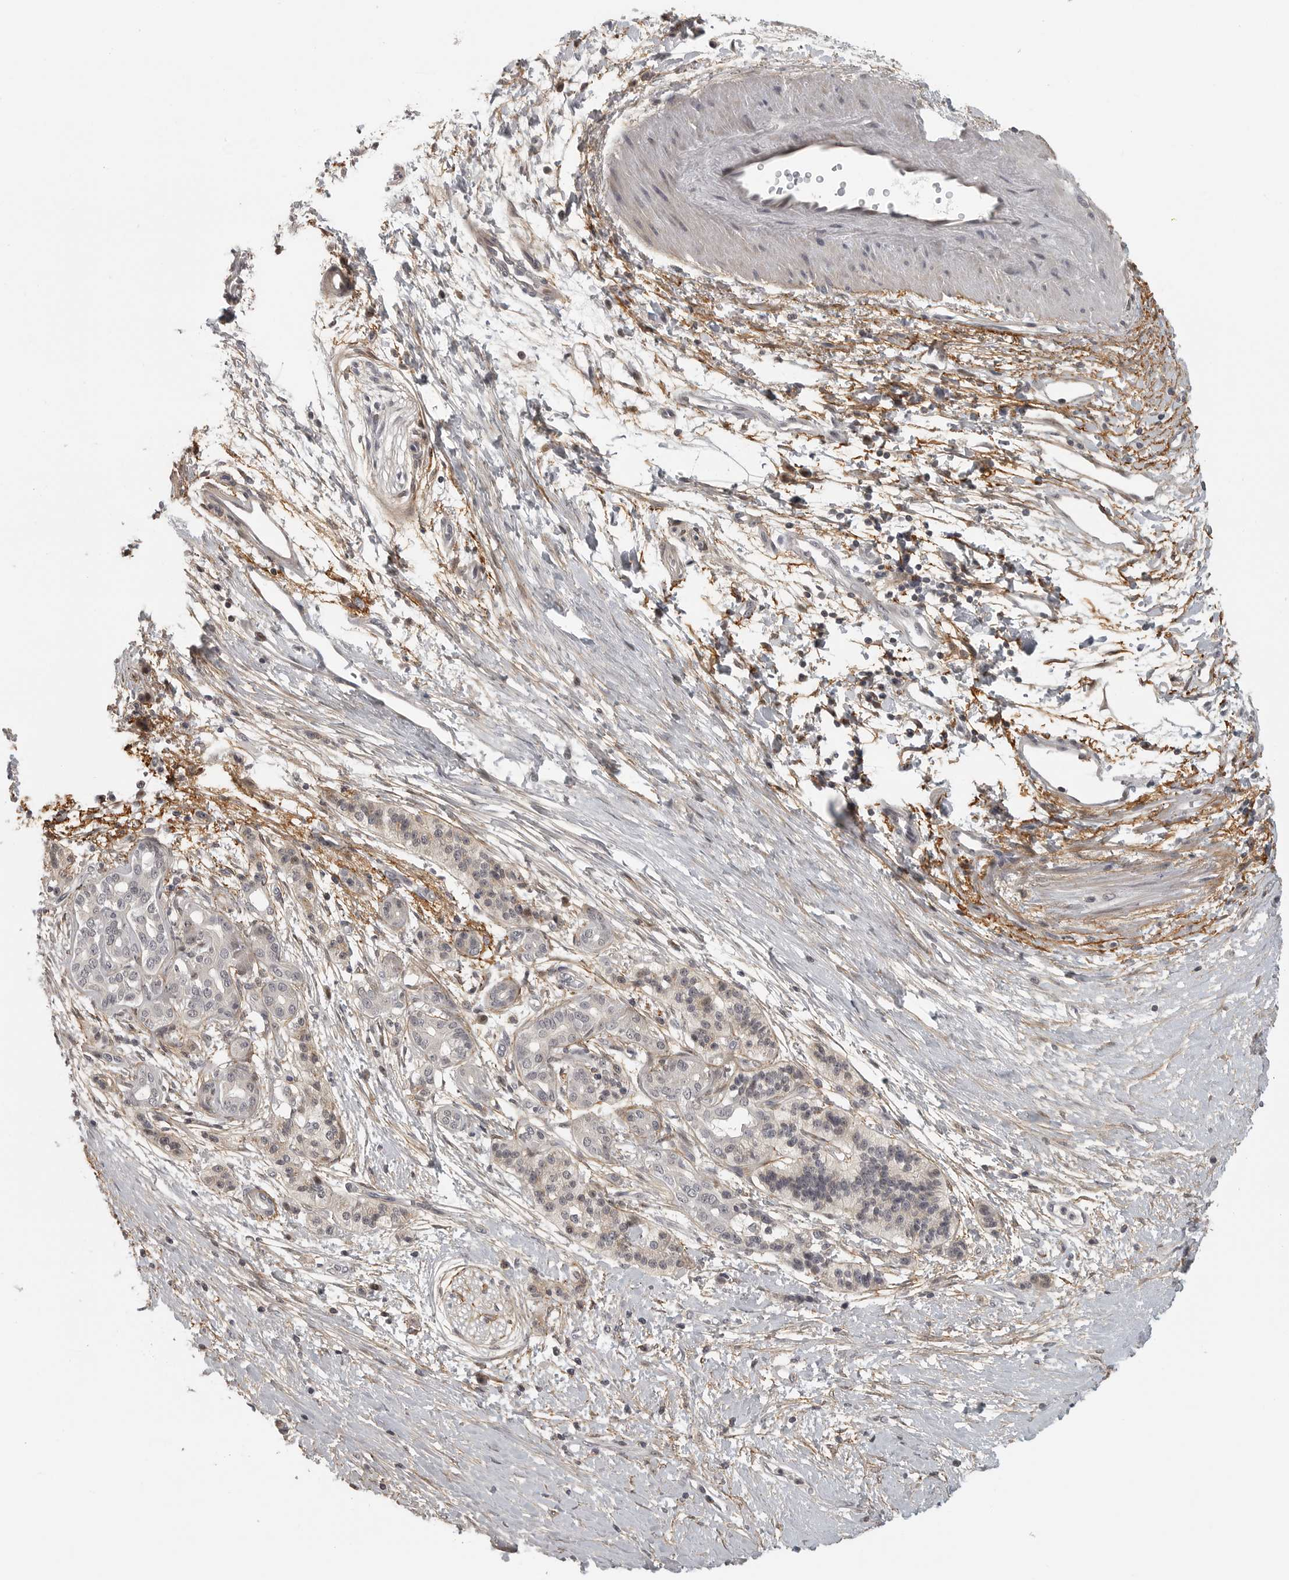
{"staining": {"intensity": "negative", "quantity": "none", "location": "none"}, "tissue": "pancreatic cancer", "cell_type": "Tumor cells", "image_type": "cancer", "snomed": [{"axis": "morphology", "description": "Adenocarcinoma, NOS"}, {"axis": "topography", "description": "Pancreas"}], "caption": "A high-resolution histopathology image shows immunohistochemistry (IHC) staining of pancreatic cancer (adenocarcinoma), which demonstrates no significant positivity in tumor cells.", "gene": "UROD", "patient": {"sex": "male", "age": 50}}